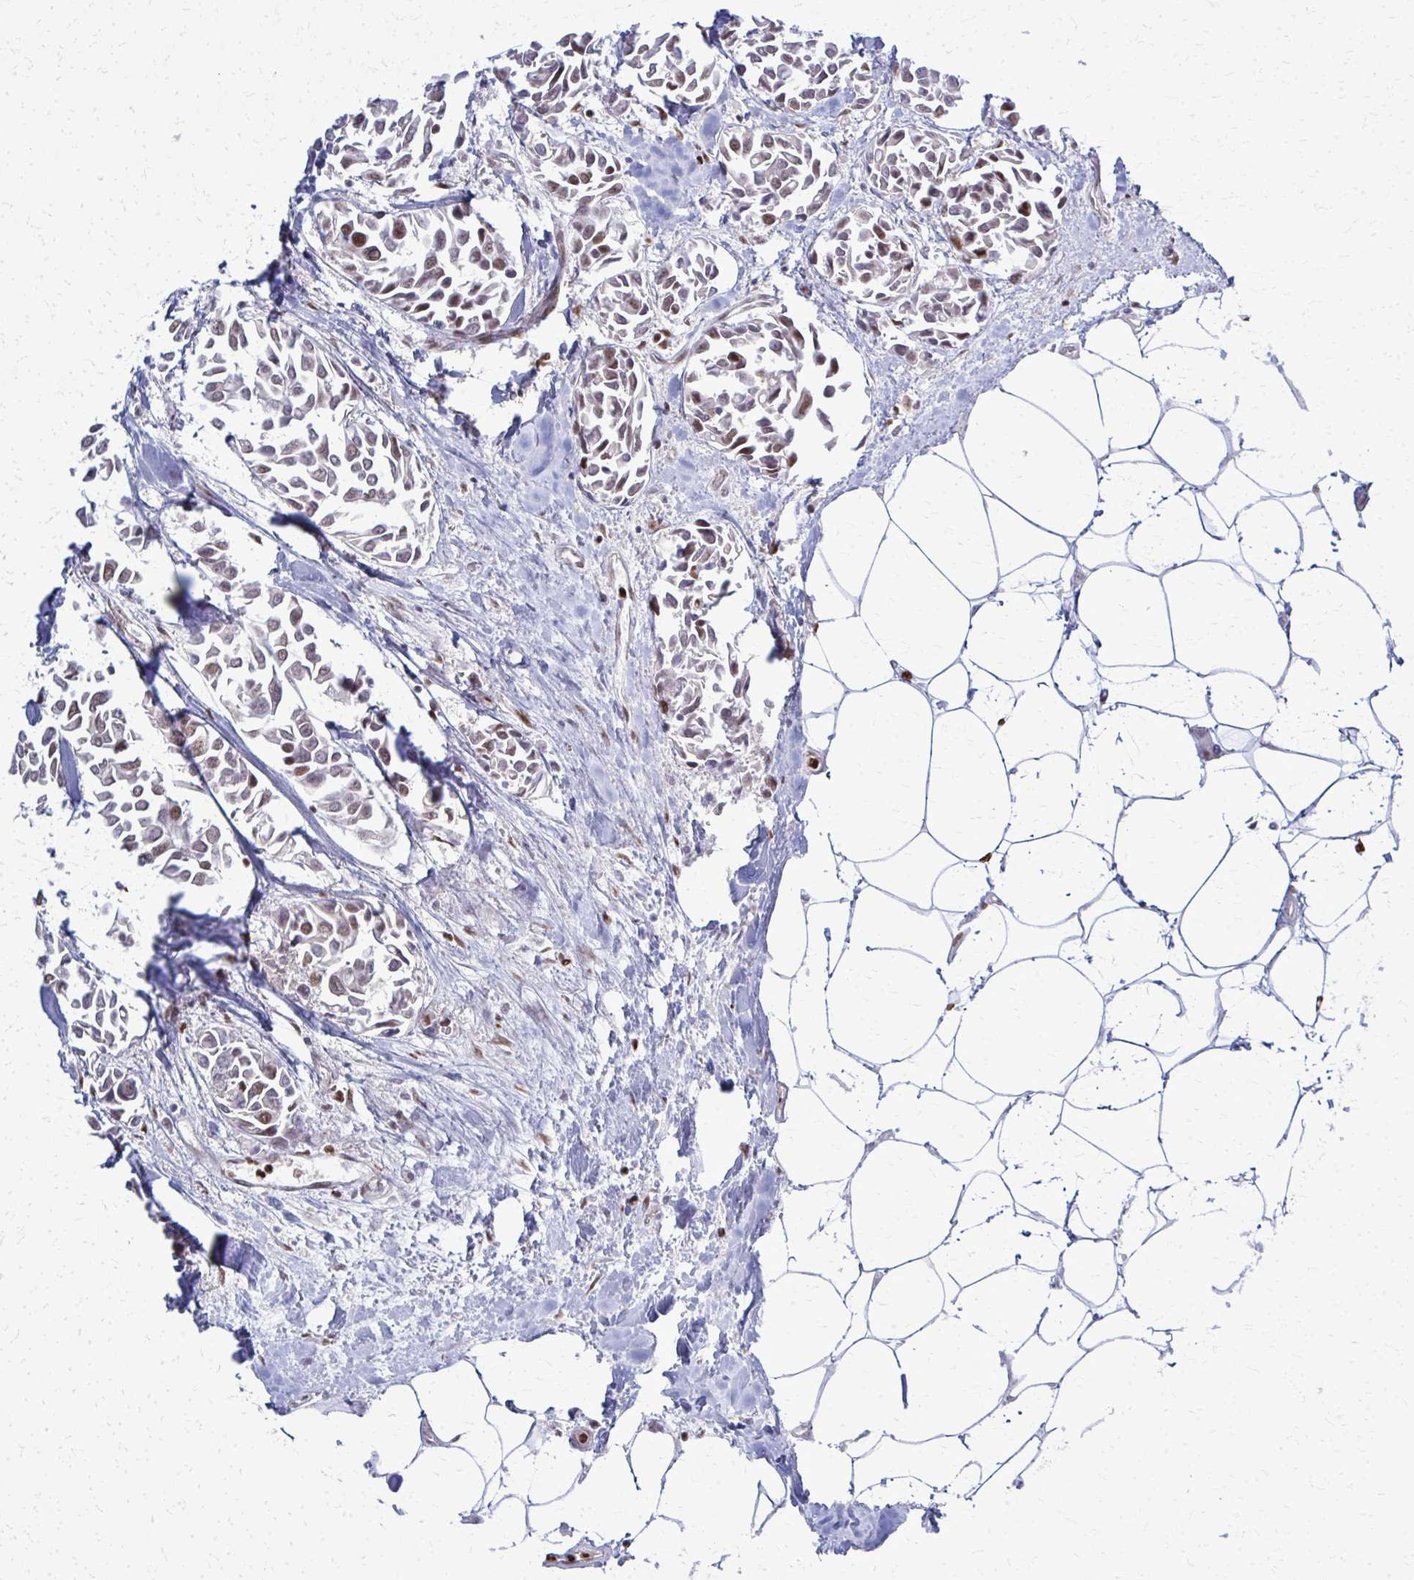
{"staining": {"intensity": "moderate", "quantity": "25%-75%", "location": "nuclear"}, "tissue": "breast cancer", "cell_type": "Tumor cells", "image_type": "cancer", "snomed": [{"axis": "morphology", "description": "Duct carcinoma"}, {"axis": "topography", "description": "Breast"}], "caption": "Breast infiltrating ductal carcinoma stained with a brown dye reveals moderate nuclear positive expression in about 25%-75% of tumor cells.", "gene": "ZNF559", "patient": {"sex": "female", "age": 54}}